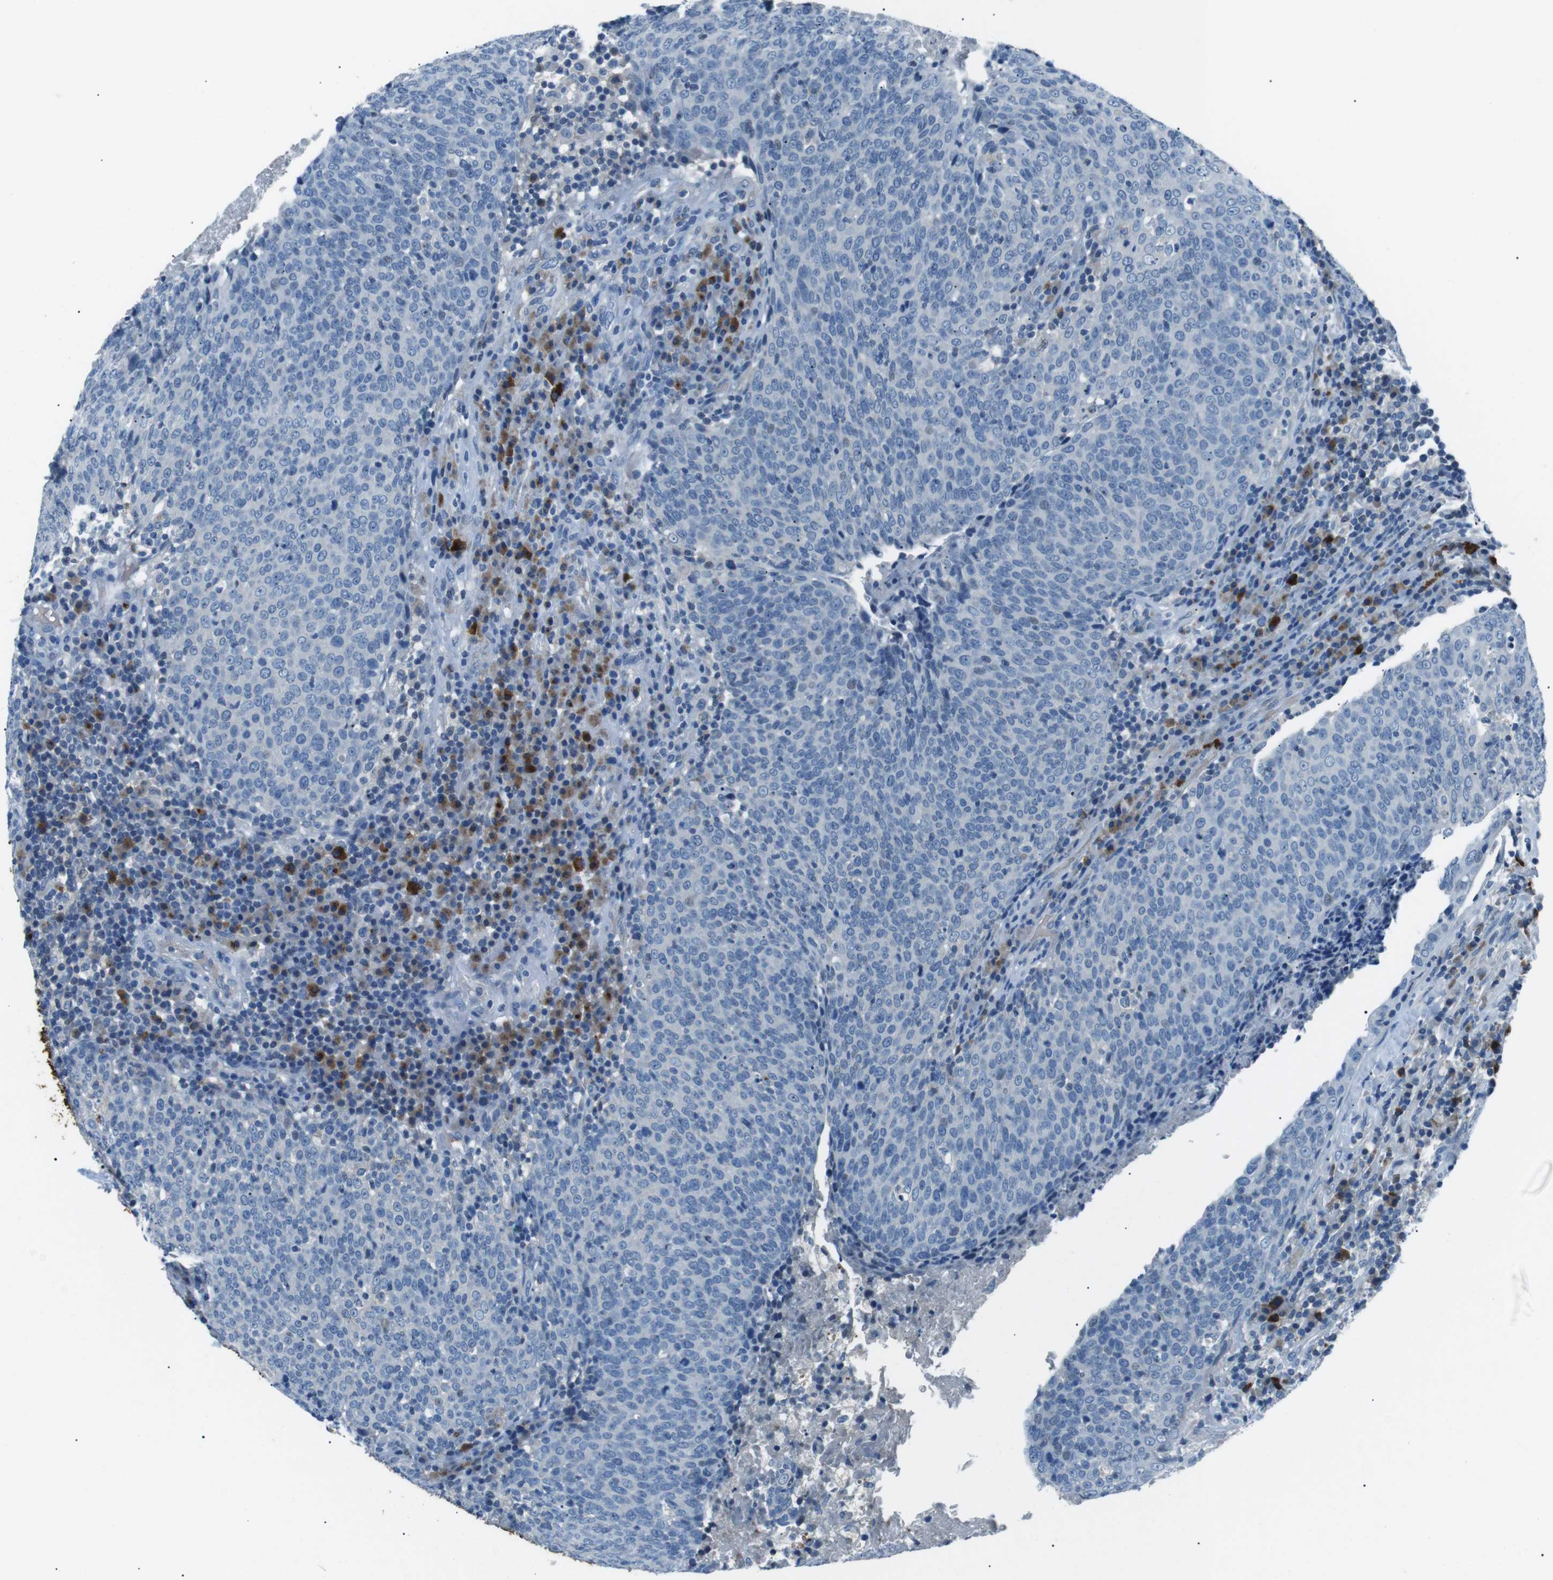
{"staining": {"intensity": "negative", "quantity": "none", "location": "none"}, "tissue": "head and neck cancer", "cell_type": "Tumor cells", "image_type": "cancer", "snomed": [{"axis": "morphology", "description": "Squamous cell carcinoma, NOS"}, {"axis": "morphology", "description": "Squamous cell carcinoma, metastatic, NOS"}, {"axis": "topography", "description": "Lymph node"}, {"axis": "topography", "description": "Head-Neck"}], "caption": "This is an immunohistochemistry (IHC) image of head and neck cancer. There is no positivity in tumor cells.", "gene": "ST6GAL1", "patient": {"sex": "male", "age": 62}}